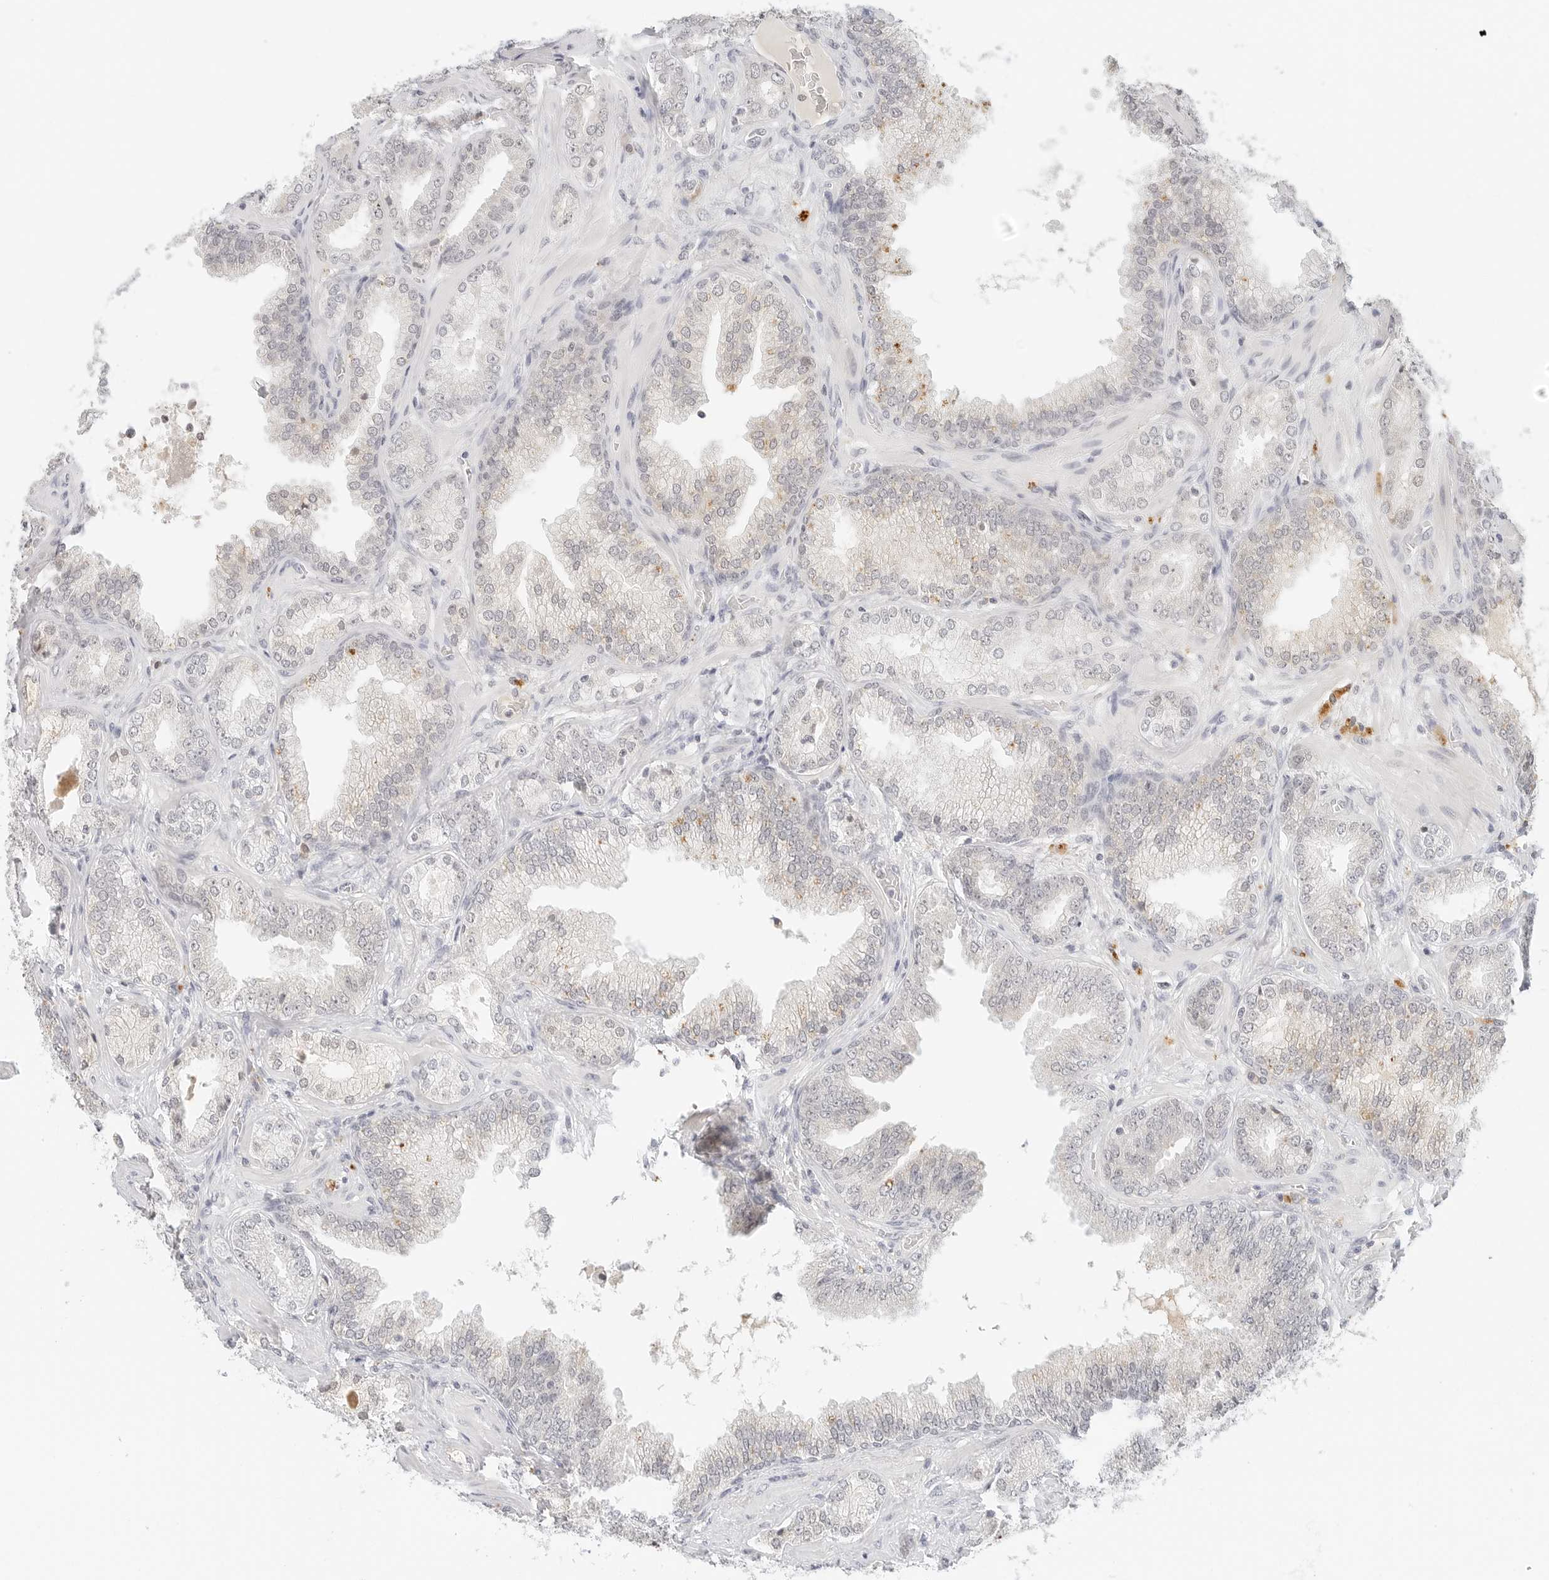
{"staining": {"intensity": "moderate", "quantity": "<25%", "location": "cytoplasmic/membranous"}, "tissue": "prostate cancer", "cell_type": "Tumor cells", "image_type": "cancer", "snomed": [{"axis": "morphology", "description": "Adenocarcinoma, High grade"}, {"axis": "topography", "description": "Prostate"}], "caption": "IHC staining of prostate cancer (high-grade adenocarcinoma), which displays low levels of moderate cytoplasmic/membranous staining in approximately <25% of tumor cells indicating moderate cytoplasmic/membranous protein positivity. The staining was performed using DAB (brown) for protein detection and nuclei were counterstained in hematoxylin (blue).", "gene": "NEO1", "patient": {"sex": "male", "age": 58}}